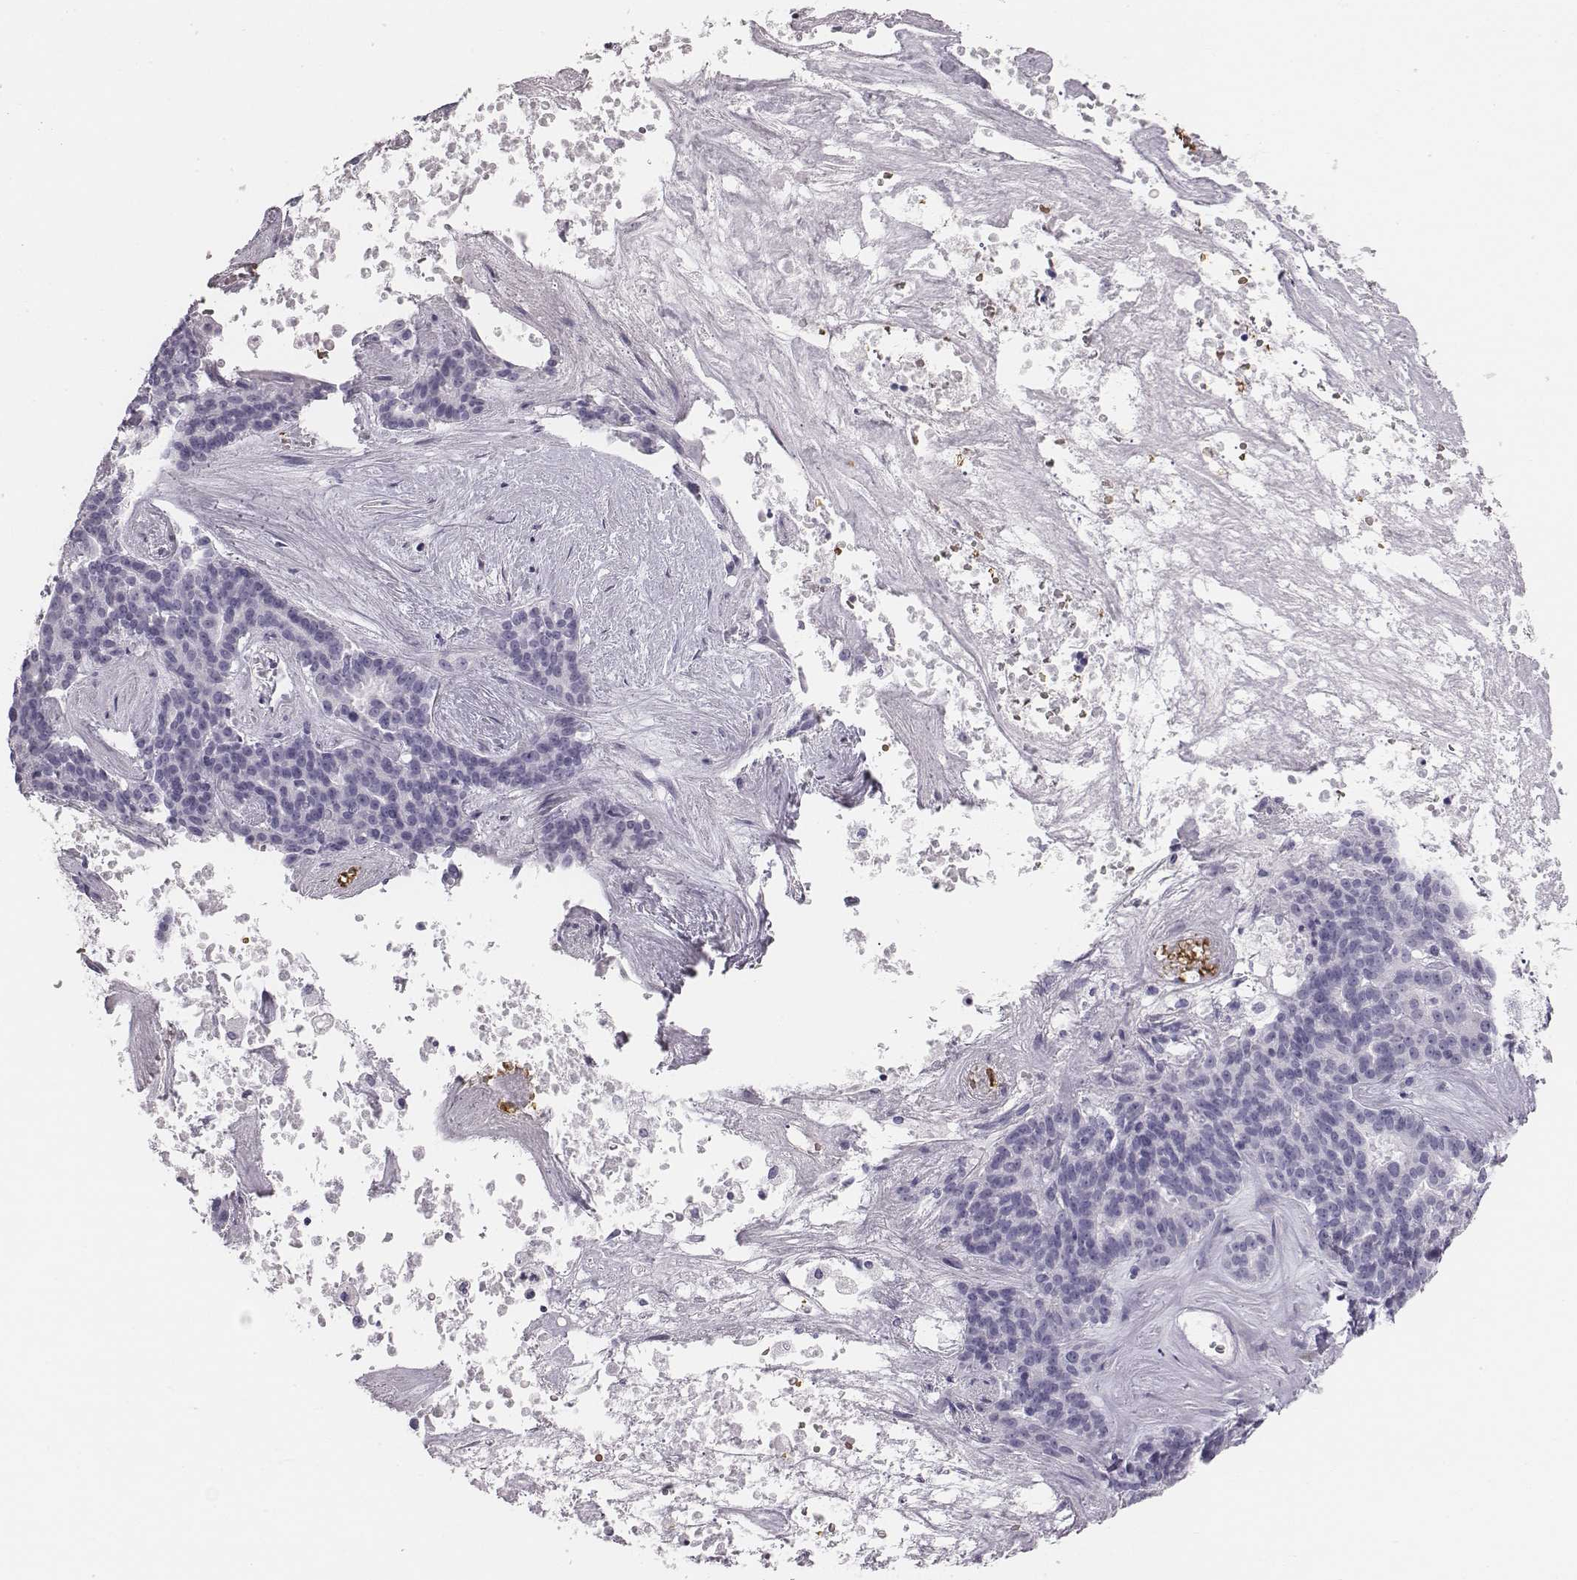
{"staining": {"intensity": "negative", "quantity": "none", "location": "none"}, "tissue": "liver cancer", "cell_type": "Tumor cells", "image_type": "cancer", "snomed": [{"axis": "morphology", "description": "Cholangiocarcinoma"}, {"axis": "topography", "description": "Liver"}], "caption": "A micrograph of liver cancer (cholangiocarcinoma) stained for a protein displays no brown staining in tumor cells.", "gene": "HBZ", "patient": {"sex": "female", "age": 47}}